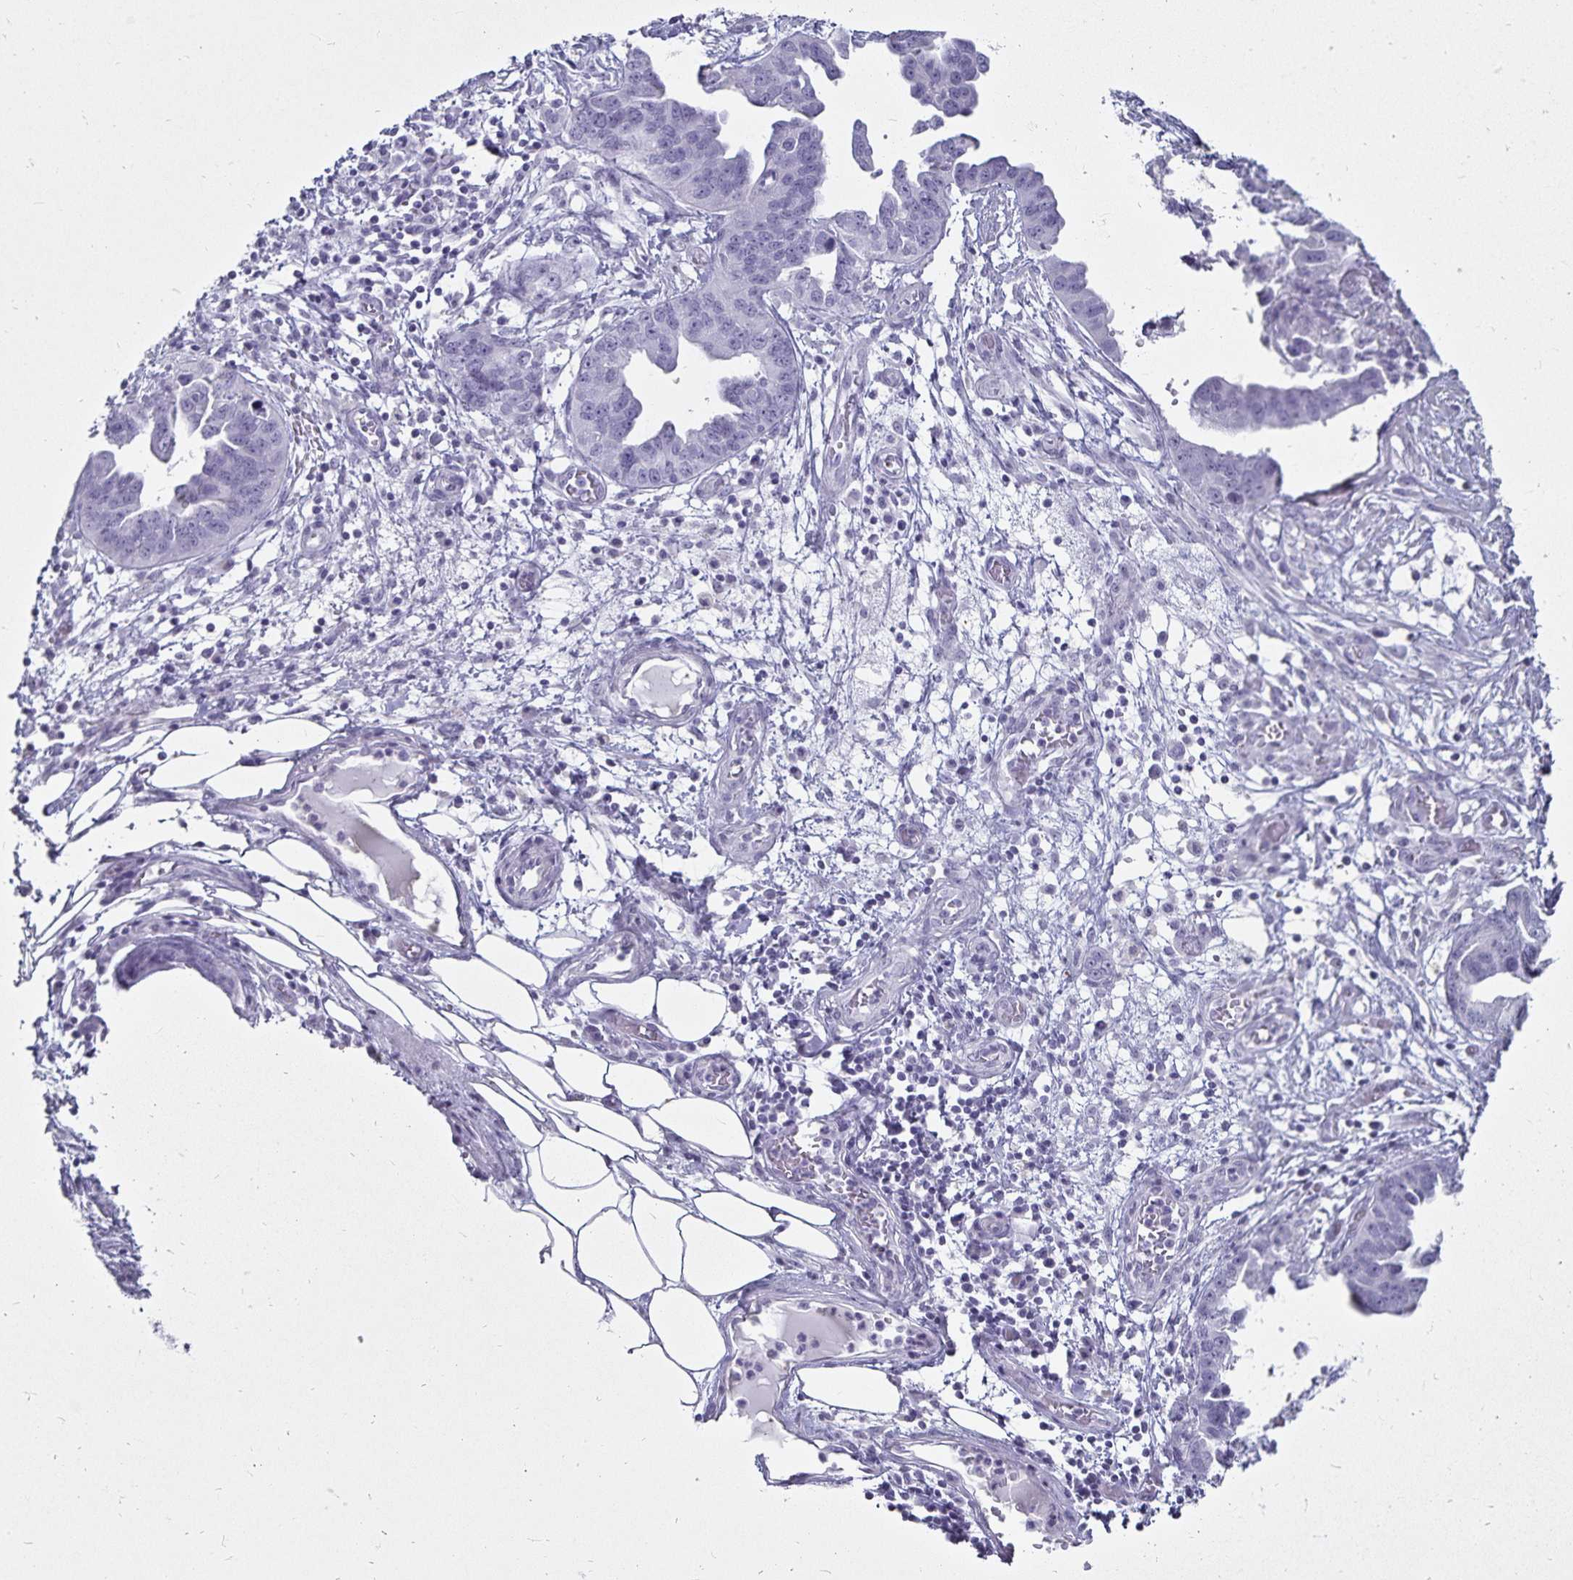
{"staining": {"intensity": "negative", "quantity": "none", "location": "none"}, "tissue": "ovarian cancer", "cell_type": "Tumor cells", "image_type": "cancer", "snomed": [{"axis": "morphology", "description": "Cystadenocarcinoma, serous, NOS"}, {"axis": "topography", "description": "Ovary"}], "caption": "Tumor cells are negative for brown protein staining in ovarian cancer (serous cystadenocarcinoma). Nuclei are stained in blue.", "gene": "DEFA6", "patient": {"sex": "female", "age": 75}}